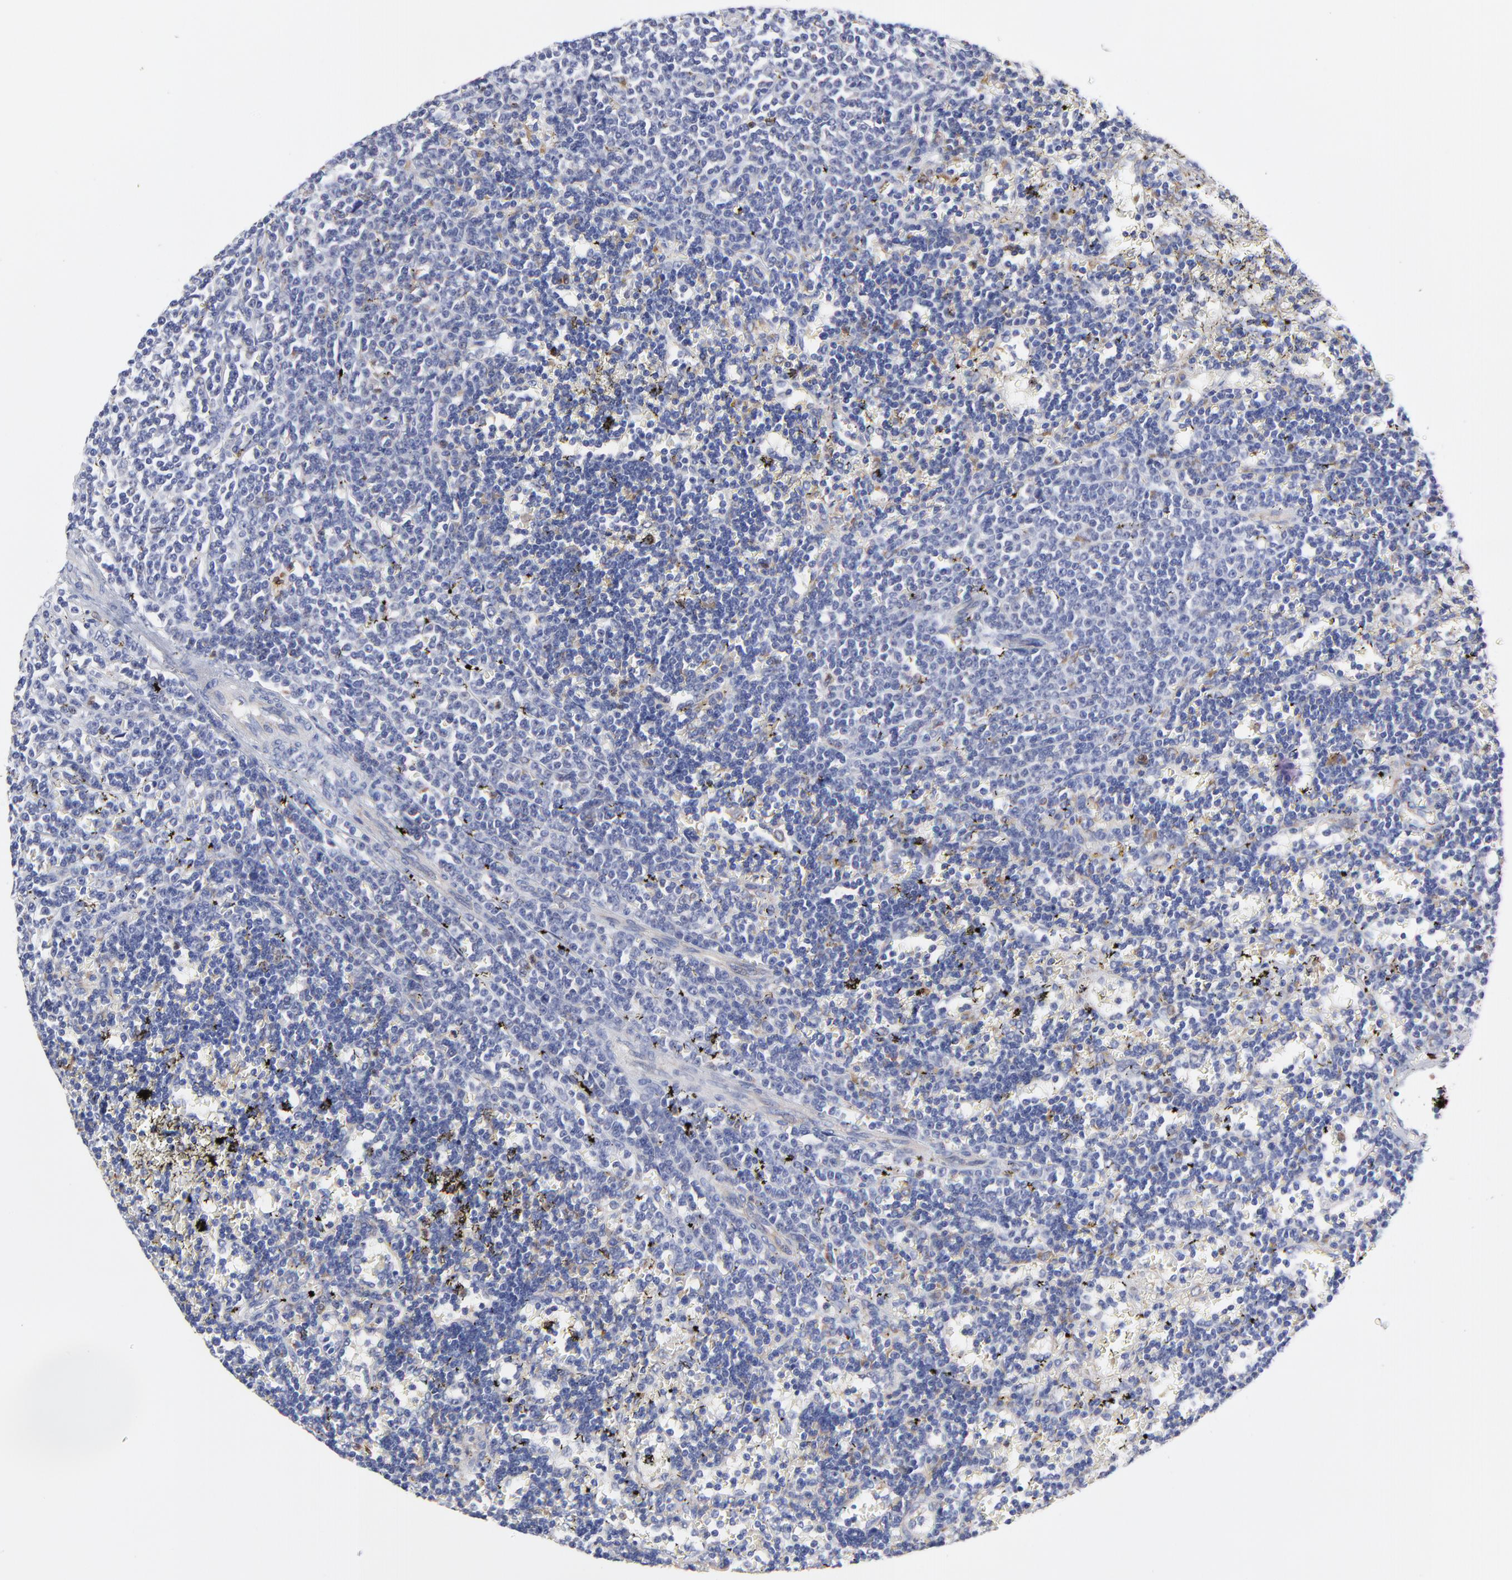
{"staining": {"intensity": "moderate", "quantity": "<25%", "location": "cytoplasmic/membranous"}, "tissue": "lymphoma", "cell_type": "Tumor cells", "image_type": "cancer", "snomed": [{"axis": "morphology", "description": "Malignant lymphoma, non-Hodgkin's type, Low grade"}, {"axis": "topography", "description": "Spleen"}], "caption": "Lymphoma was stained to show a protein in brown. There is low levels of moderate cytoplasmic/membranous expression in approximately <25% of tumor cells.", "gene": "MOSPD2", "patient": {"sex": "male", "age": 60}}